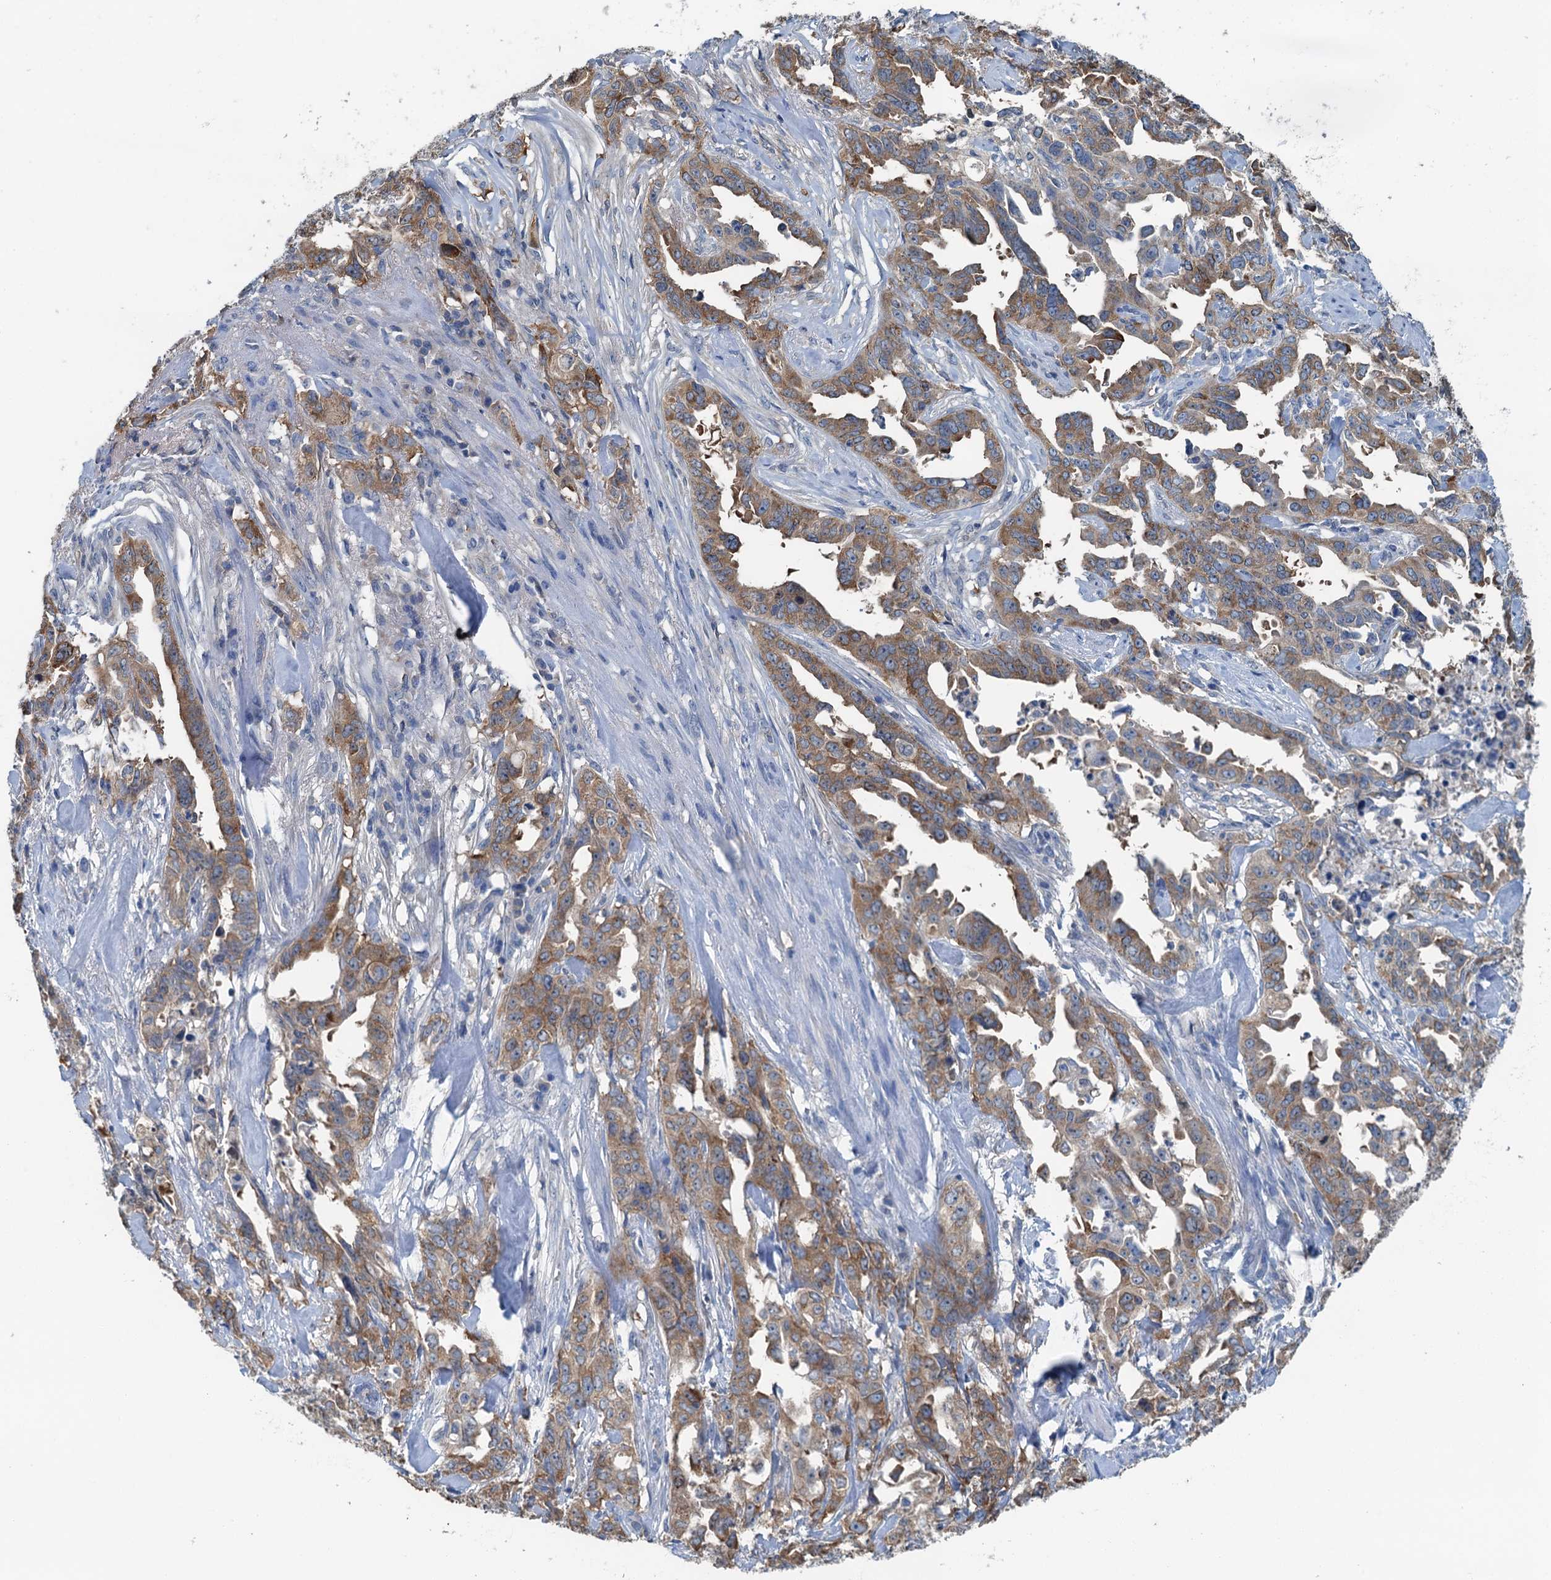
{"staining": {"intensity": "moderate", "quantity": ">75%", "location": "cytoplasmic/membranous"}, "tissue": "endometrial cancer", "cell_type": "Tumor cells", "image_type": "cancer", "snomed": [{"axis": "morphology", "description": "Adenocarcinoma, NOS"}, {"axis": "topography", "description": "Endometrium"}], "caption": "An IHC image of tumor tissue is shown. Protein staining in brown highlights moderate cytoplasmic/membranous positivity in endometrial adenocarcinoma within tumor cells.", "gene": "LSM14B", "patient": {"sex": "female", "age": 65}}